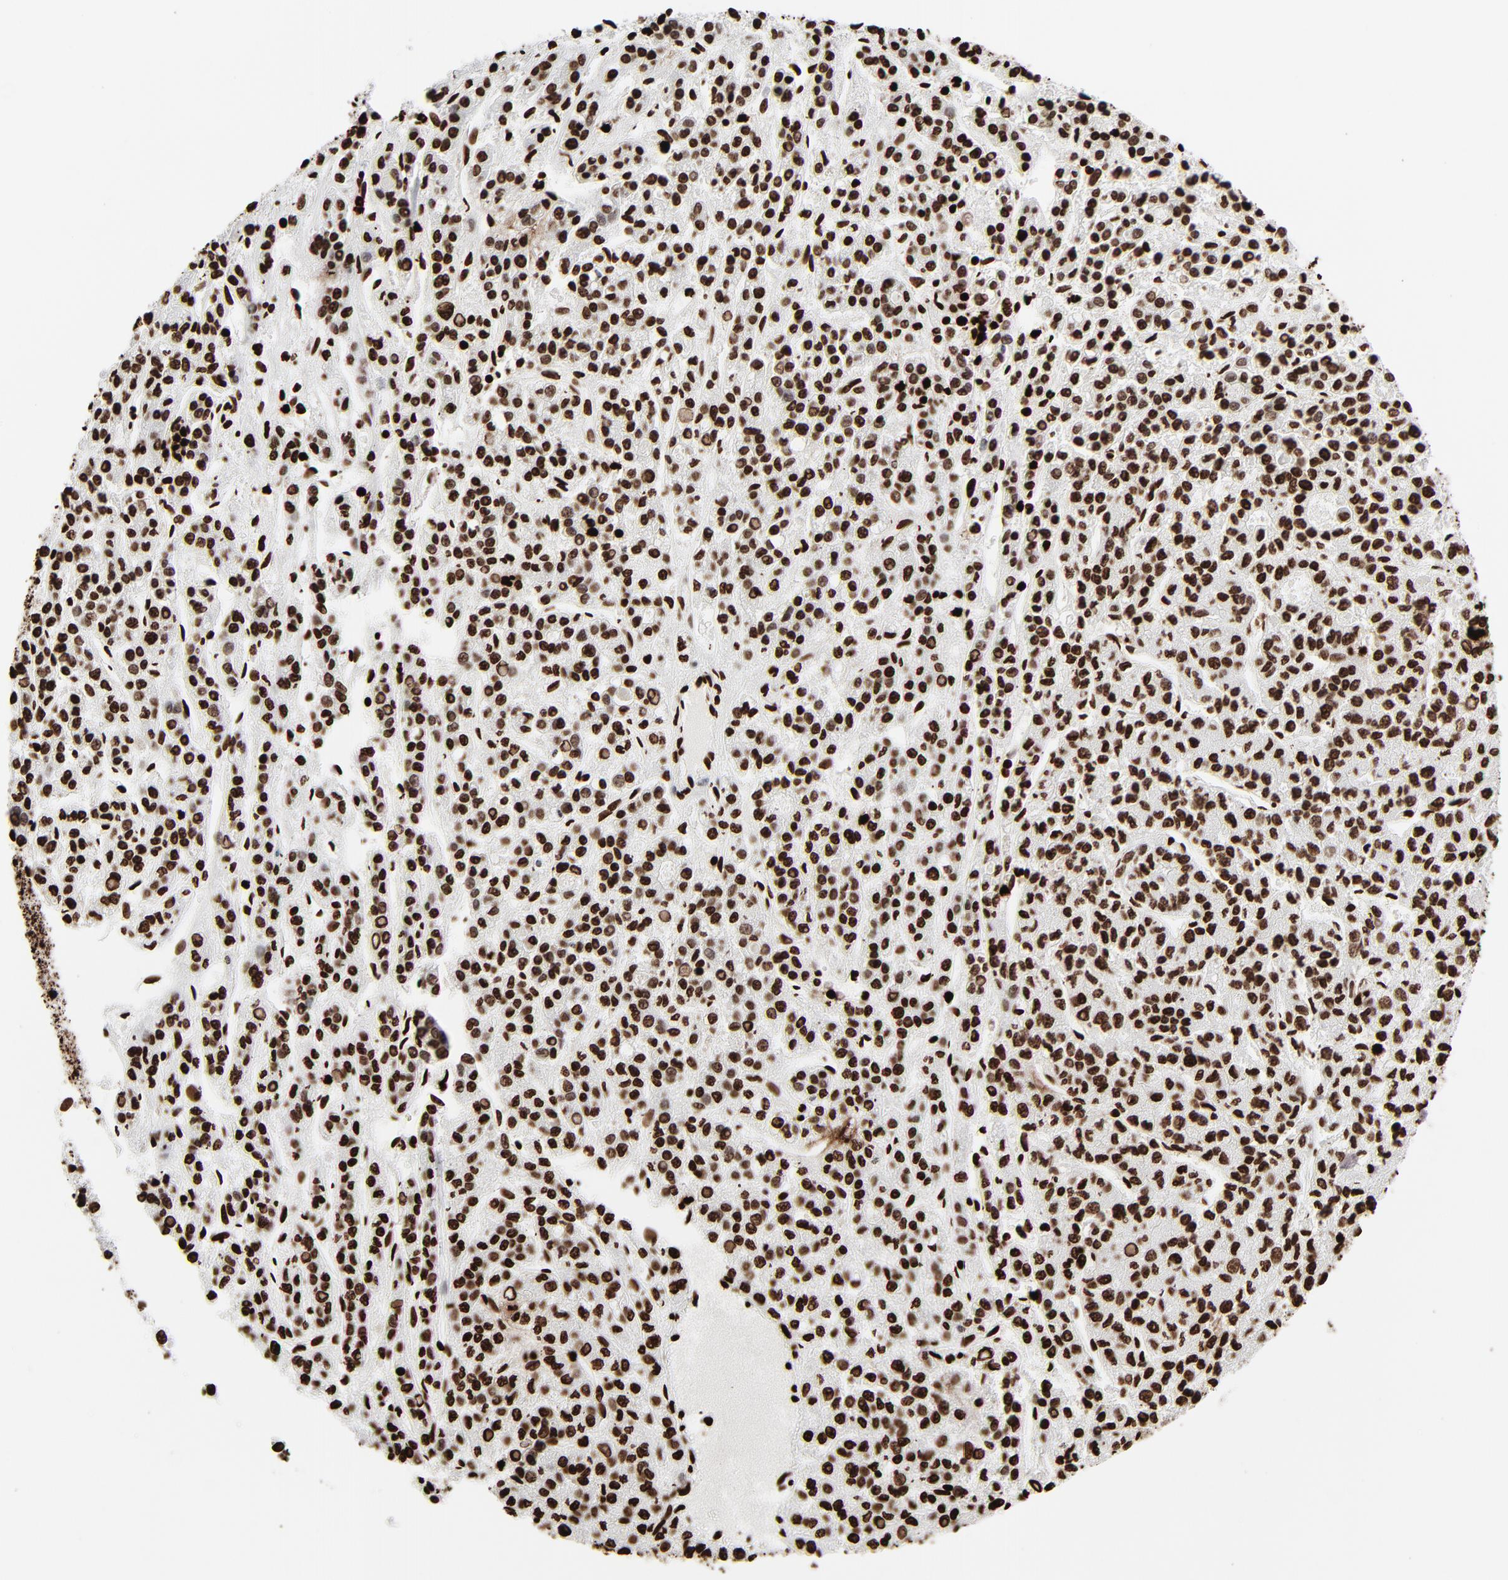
{"staining": {"intensity": "strong", "quantity": ">75%", "location": "nuclear"}, "tissue": "liver cancer", "cell_type": "Tumor cells", "image_type": "cancer", "snomed": [{"axis": "morphology", "description": "Carcinoma, Hepatocellular, NOS"}, {"axis": "topography", "description": "Liver"}], "caption": "Protein expression analysis of liver cancer shows strong nuclear staining in approximately >75% of tumor cells.", "gene": "H3-4", "patient": {"sex": "male", "age": 70}}